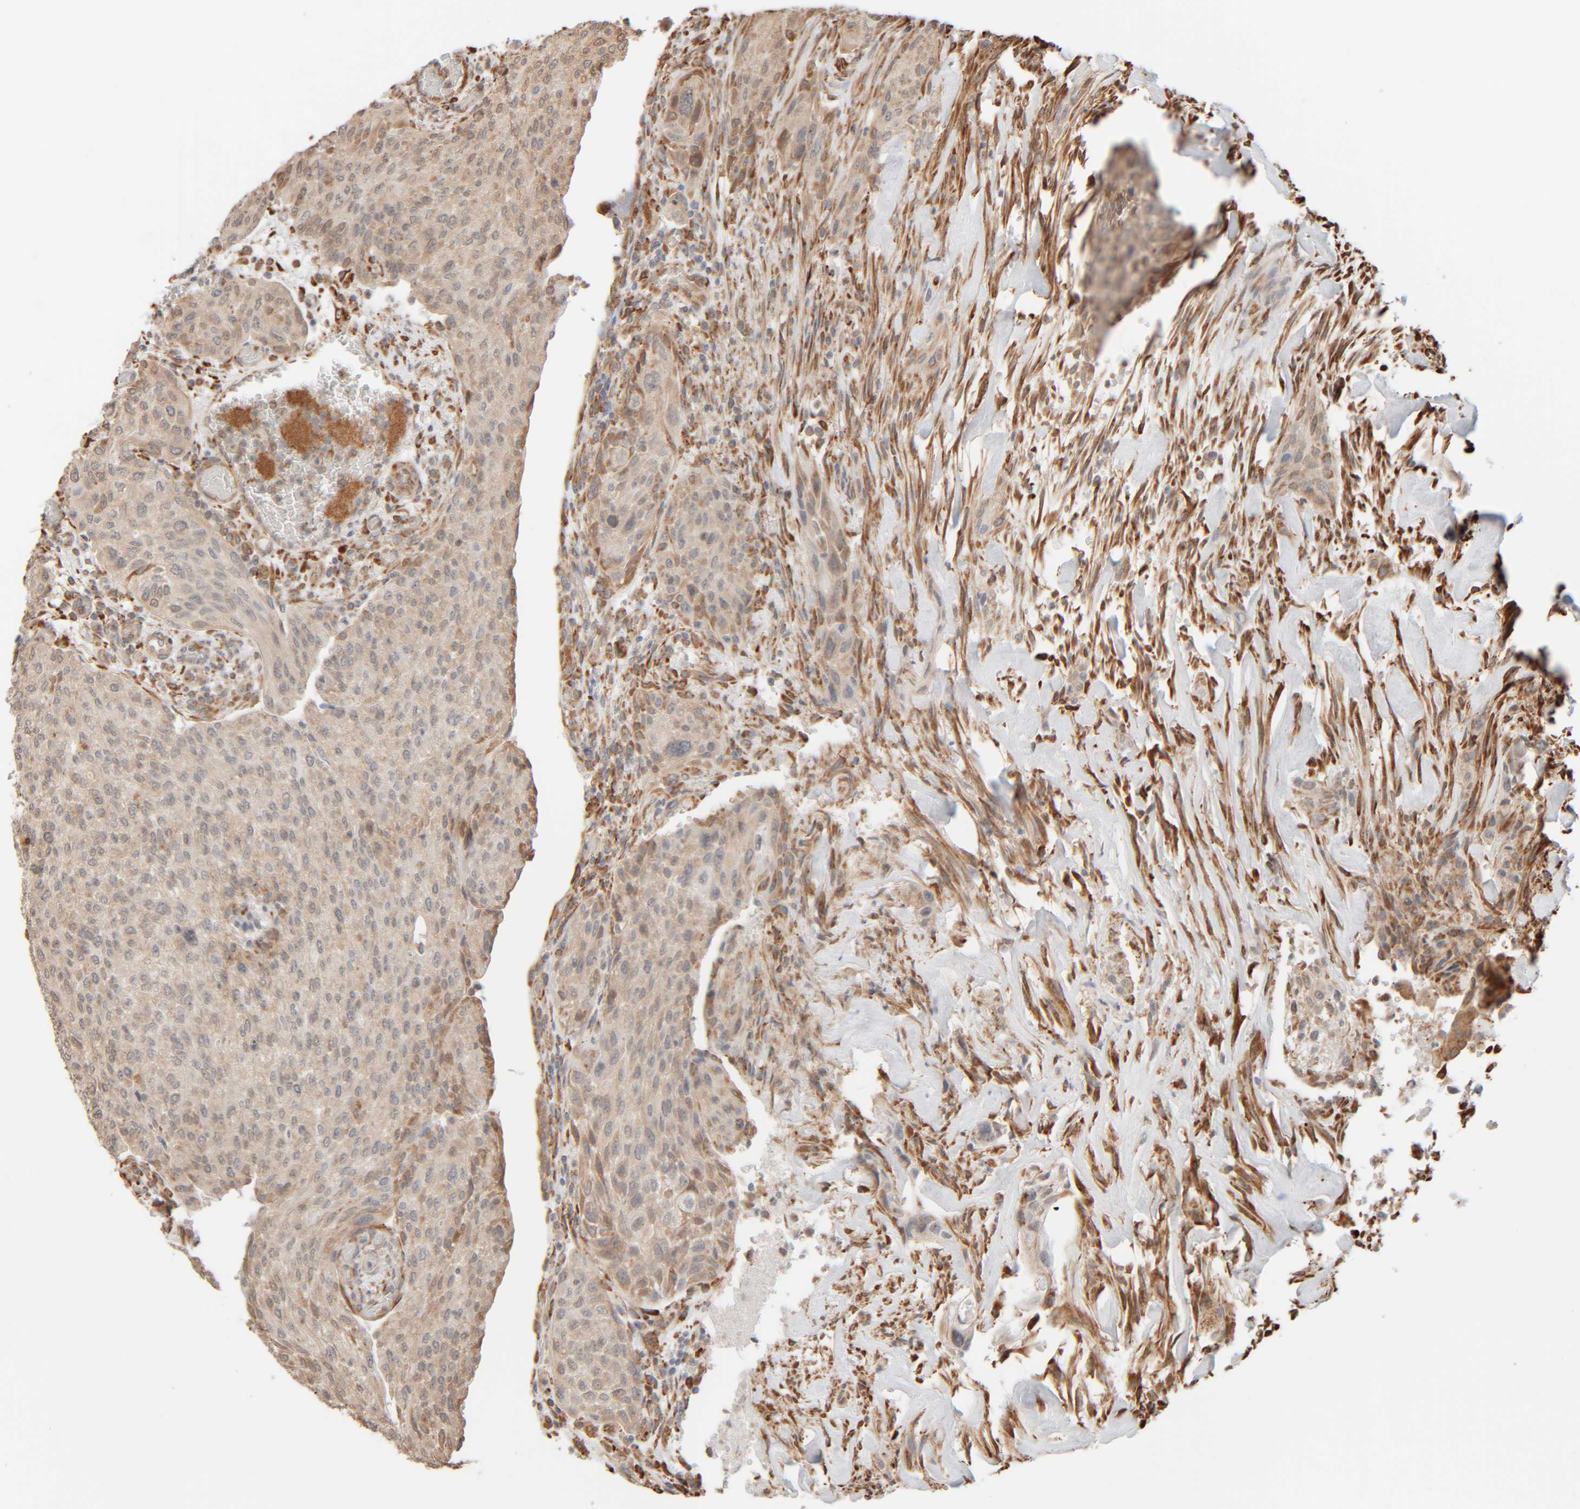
{"staining": {"intensity": "weak", "quantity": "<25%", "location": "cytoplasmic/membranous"}, "tissue": "urothelial cancer", "cell_type": "Tumor cells", "image_type": "cancer", "snomed": [{"axis": "morphology", "description": "Urothelial carcinoma, Low grade"}, {"axis": "morphology", "description": "Urothelial carcinoma, High grade"}, {"axis": "topography", "description": "Urinary bladder"}], "caption": "Immunohistochemical staining of human low-grade urothelial carcinoma shows no significant staining in tumor cells.", "gene": "INTS1", "patient": {"sex": "male", "age": 35}}